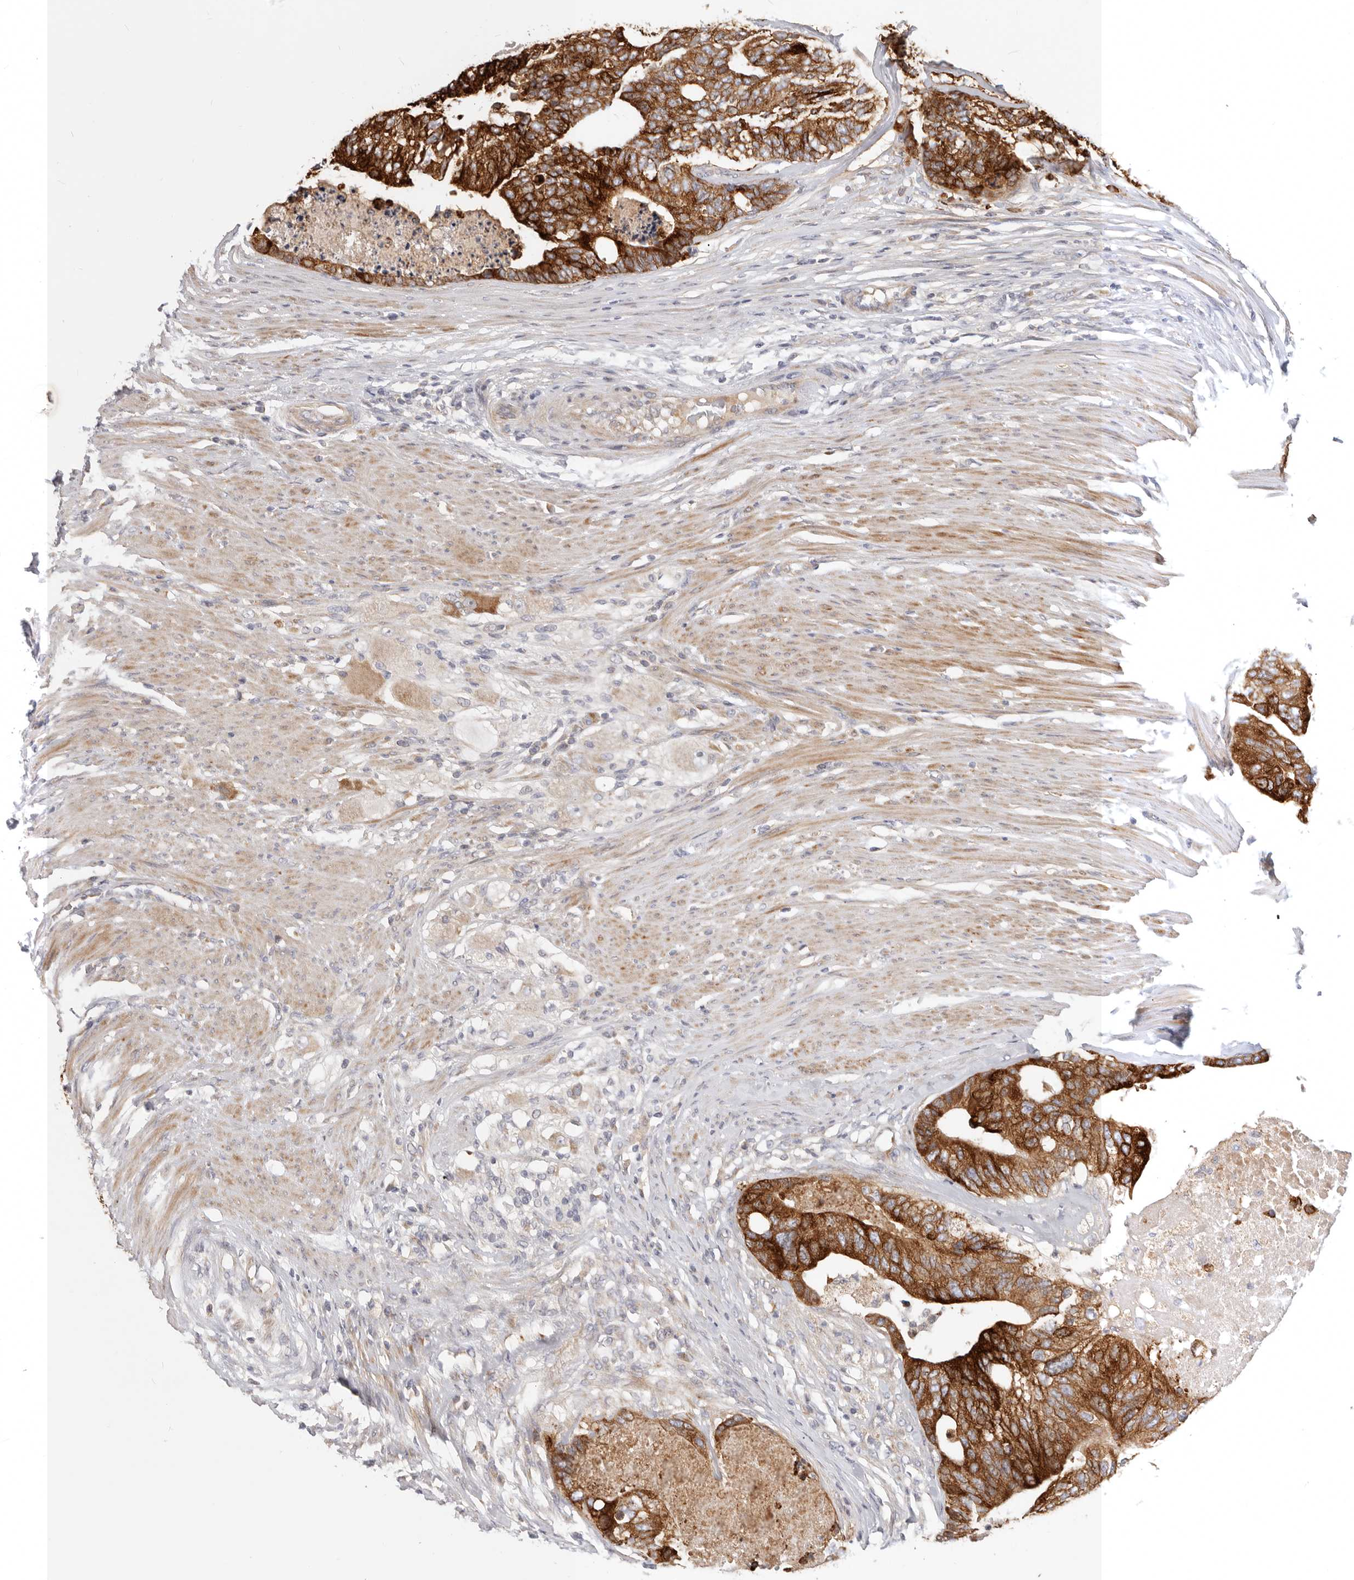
{"staining": {"intensity": "strong", "quantity": ">75%", "location": "cytoplasmic/membranous"}, "tissue": "colorectal cancer", "cell_type": "Tumor cells", "image_type": "cancer", "snomed": [{"axis": "morphology", "description": "Adenocarcinoma, NOS"}, {"axis": "topography", "description": "Colon"}], "caption": "Approximately >75% of tumor cells in colorectal cancer (adenocarcinoma) exhibit strong cytoplasmic/membranous protein expression as visualized by brown immunohistochemical staining.", "gene": "TFB2M", "patient": {"sex": "female", "age": 67}}